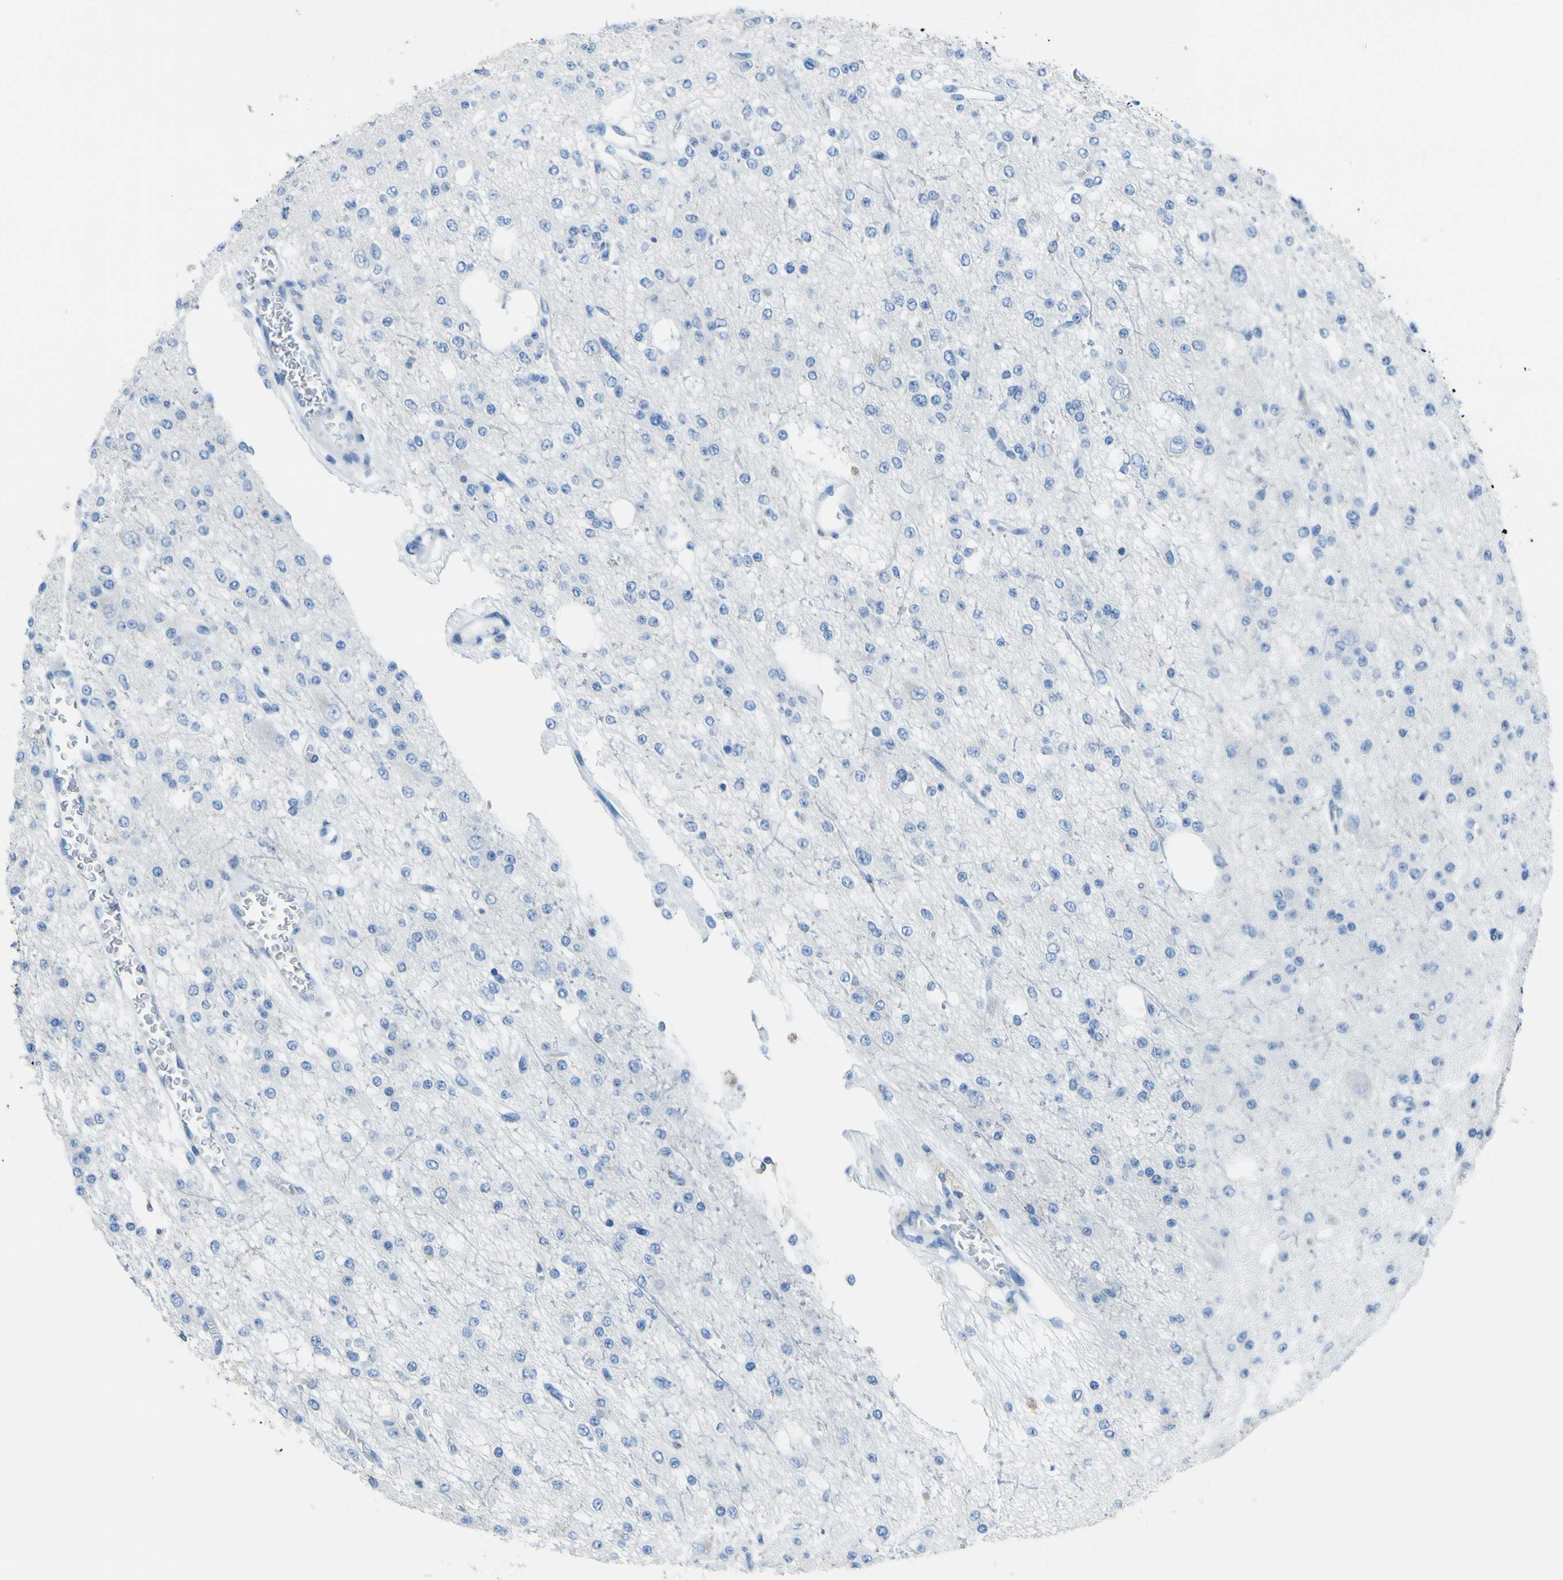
{"staining": {"intensity": "negative", "quantity": "none", "location": "none"}, "tissue": "glioma", "cell_type": "Tumor cells", "image_type": "cancer", "snomed": [{"axis": "morphology", "description": "Glioma, malignant, Low grade"}, {"axis": "topography", "description": "Brain"}], "caption": "Human glioma stained for a protein using immunohistochemistry (IHC) reveals no staining in tumor cells.", "gene": "ACSL1", "patient": {"sex": "male", "age": 38}}